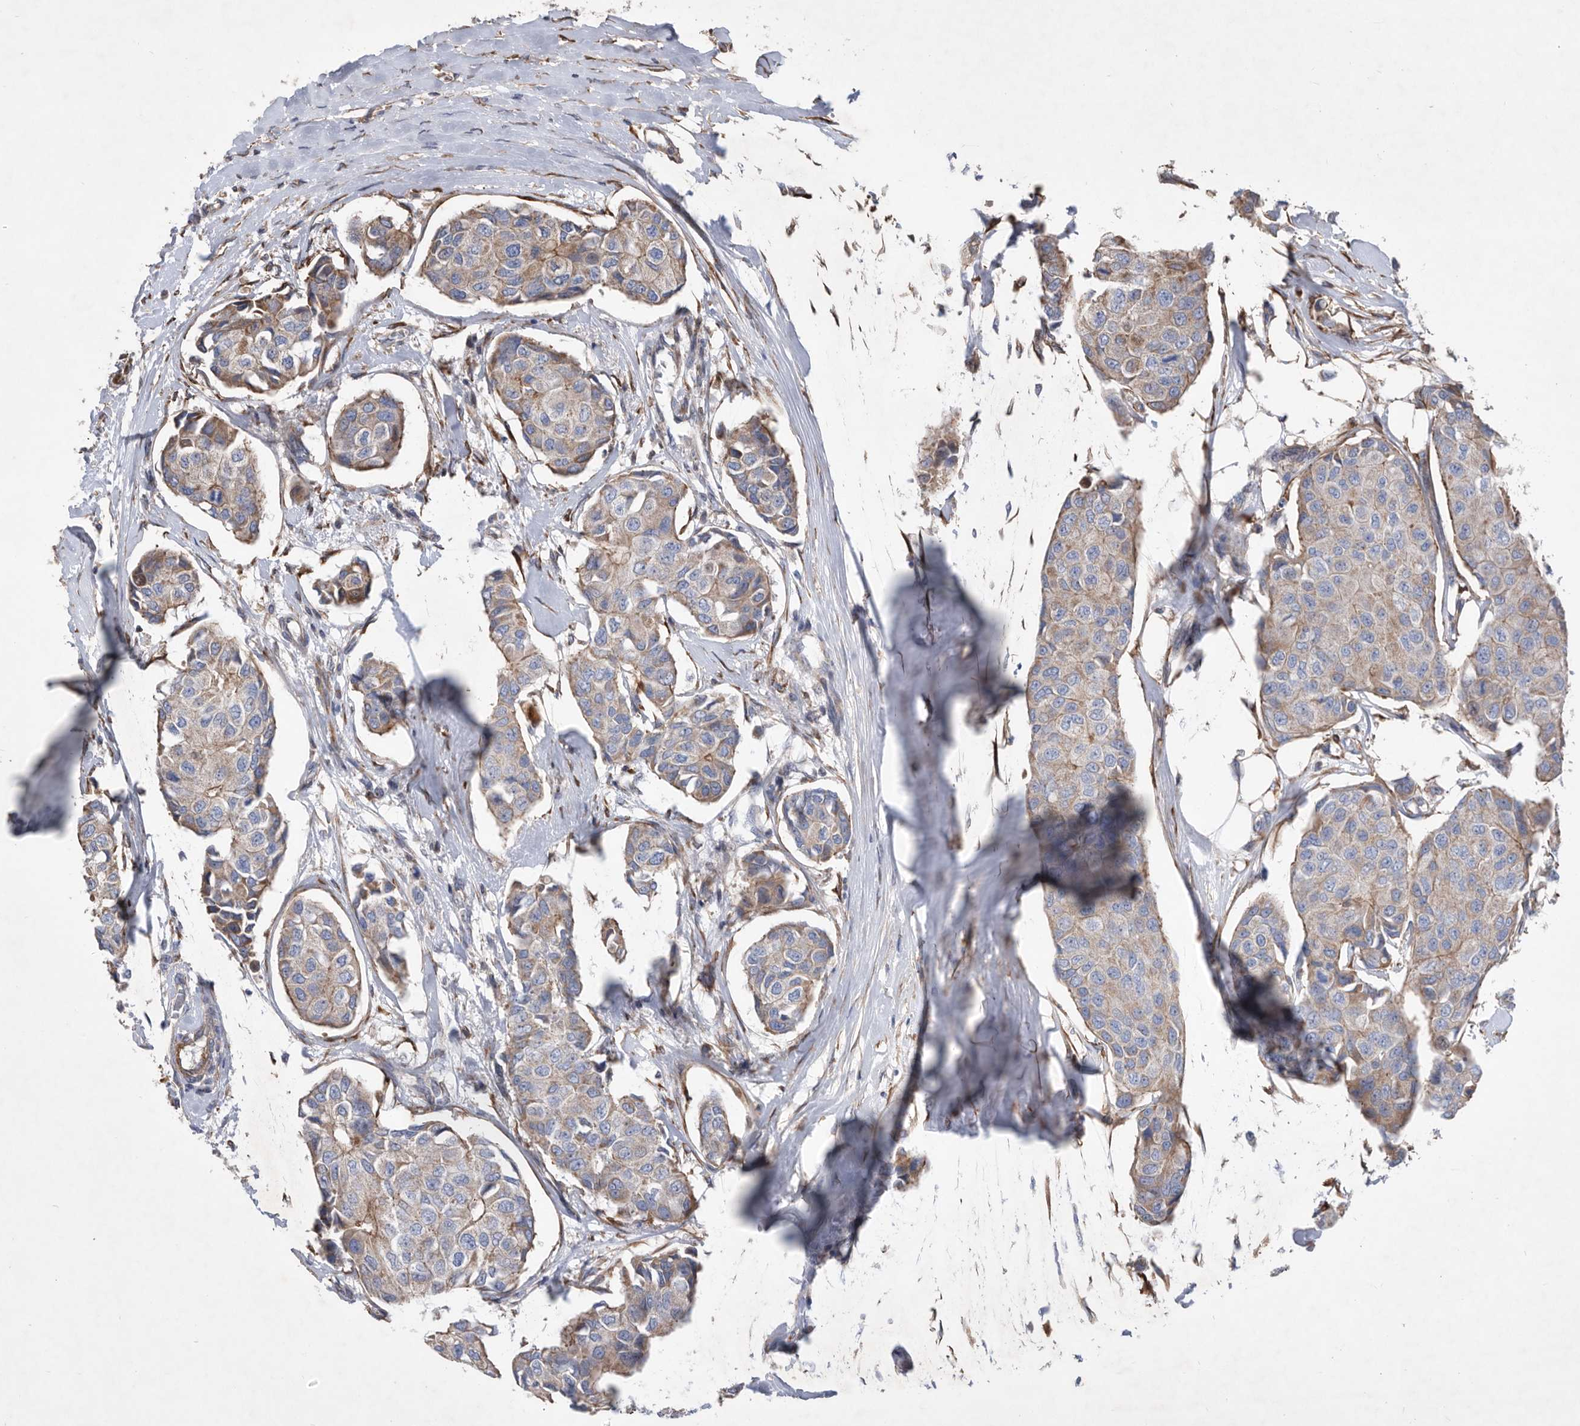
{"staining": {"intensity": "weak", "quantity": ">75%", "location": "cytoplasmic/membranous"}, "tissue": "breast cancer", "cell_type": "Tumor cells", "image_type": "cancer", "snomed": [{"axis": "morphology", "description": "Duct carcinoma"}, {"axis": "topography", "description": "Breast"}], "caption": "Protein expression analysis of breast infiltrating ductal carcinoma reveals weak cytoplasmic/membranous positivity in approximately >75% of tumor cells.", "gene": "ATP13A3", "patient": {"sex": "female", "age": 80}}